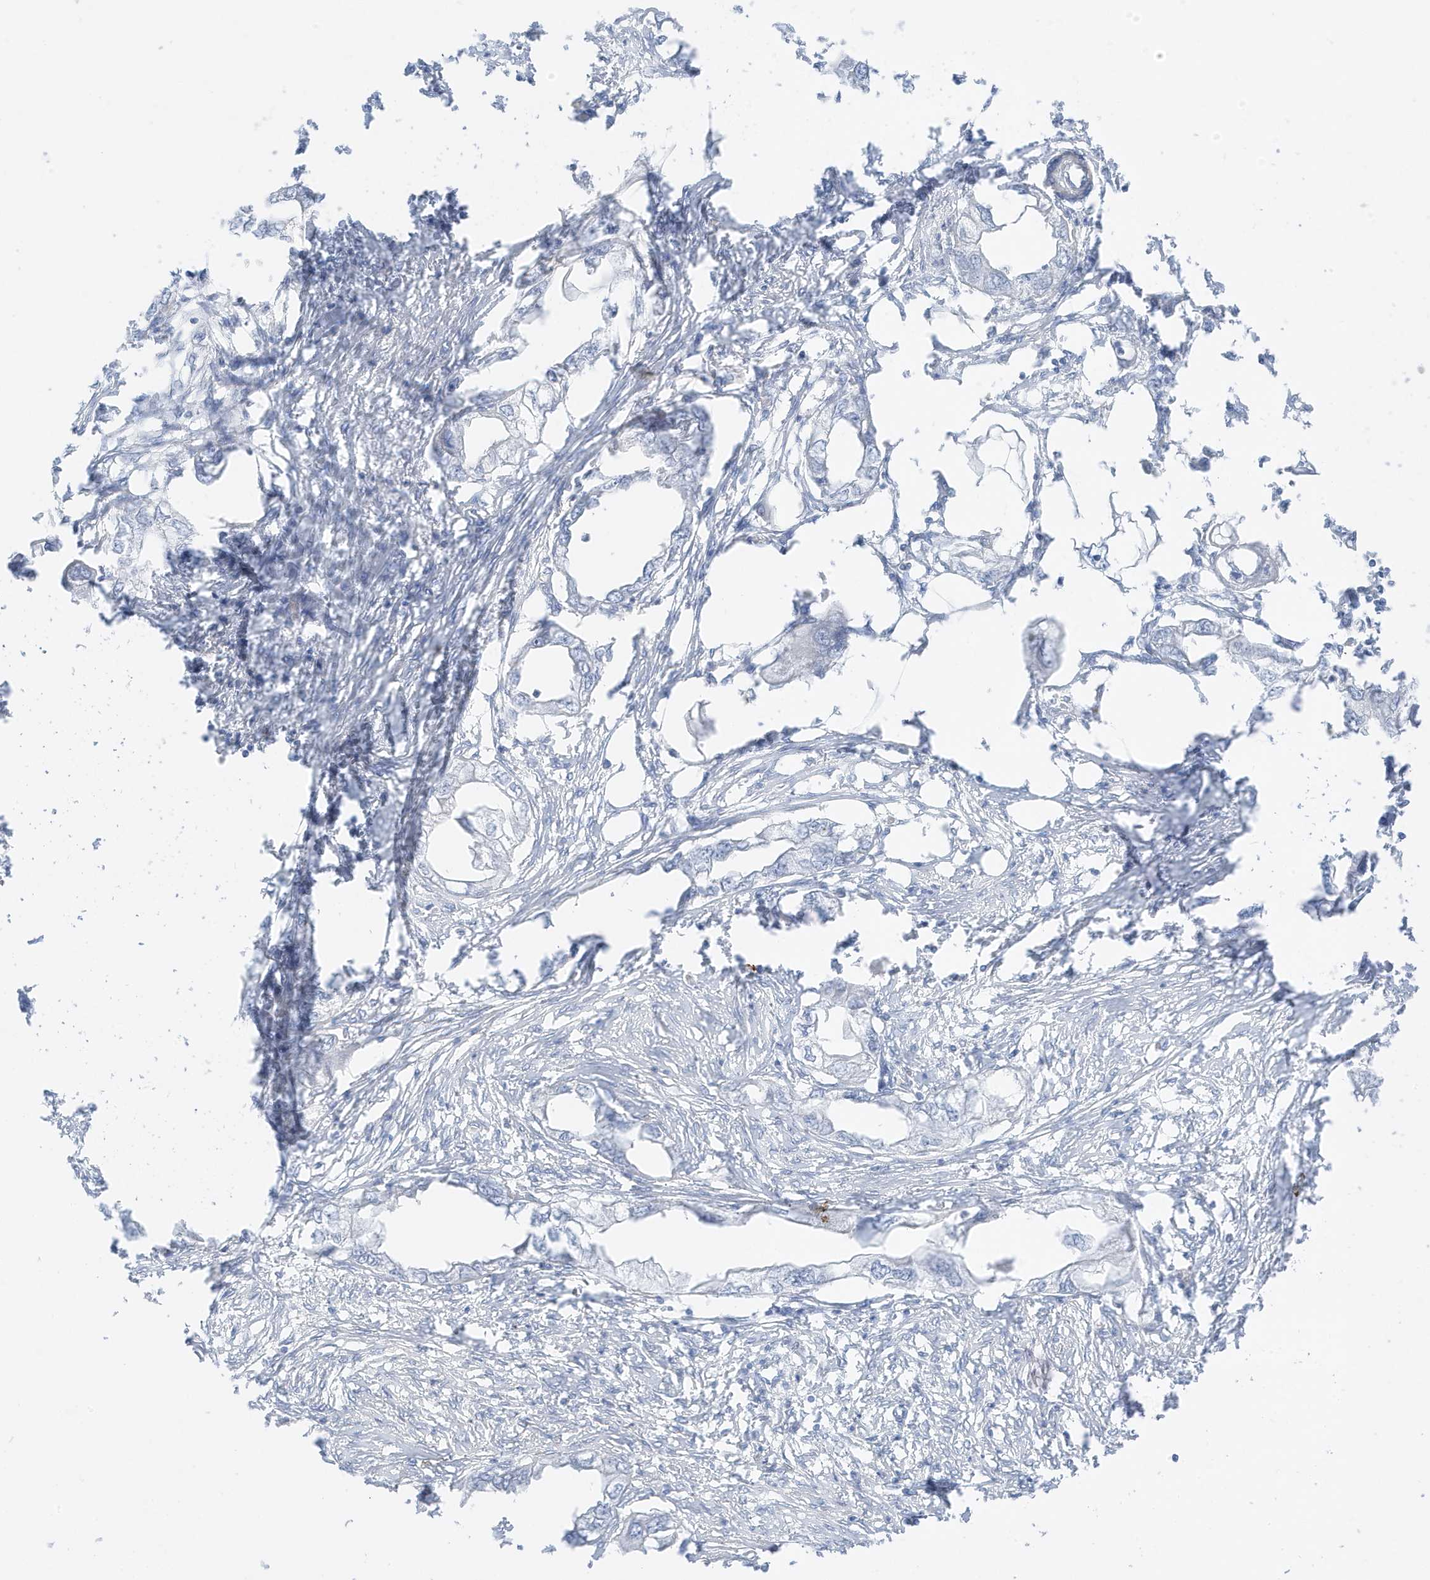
{"staining": {"intensity": "negative", "quantity": "none", "location": "none"}, "tissue": "endometrial cancer", "cell_type": "Tumor cells", "image_type": "cancer", "snomed": [{"axis": "morphology", "description": "Adenocarcinoma, NOS"}, {"axis": "morphology", "description": "Adenocarcinoma, metastatic, NOS"}, {"axis": "topography", "description": "Adipose tissue"}, {"axis": "topography", "description": "Endometrium"}], "caption": "IHC photomicrograph of neoplastic tissue: human metastatic adenocarcinoma (endometrial) stained with DAB (3,3'-diaminobenzidine) shows no significant protein expression in tumor cells.", "gene": "SLC22A13", "patient": {"sex": "female", "age": 67}}